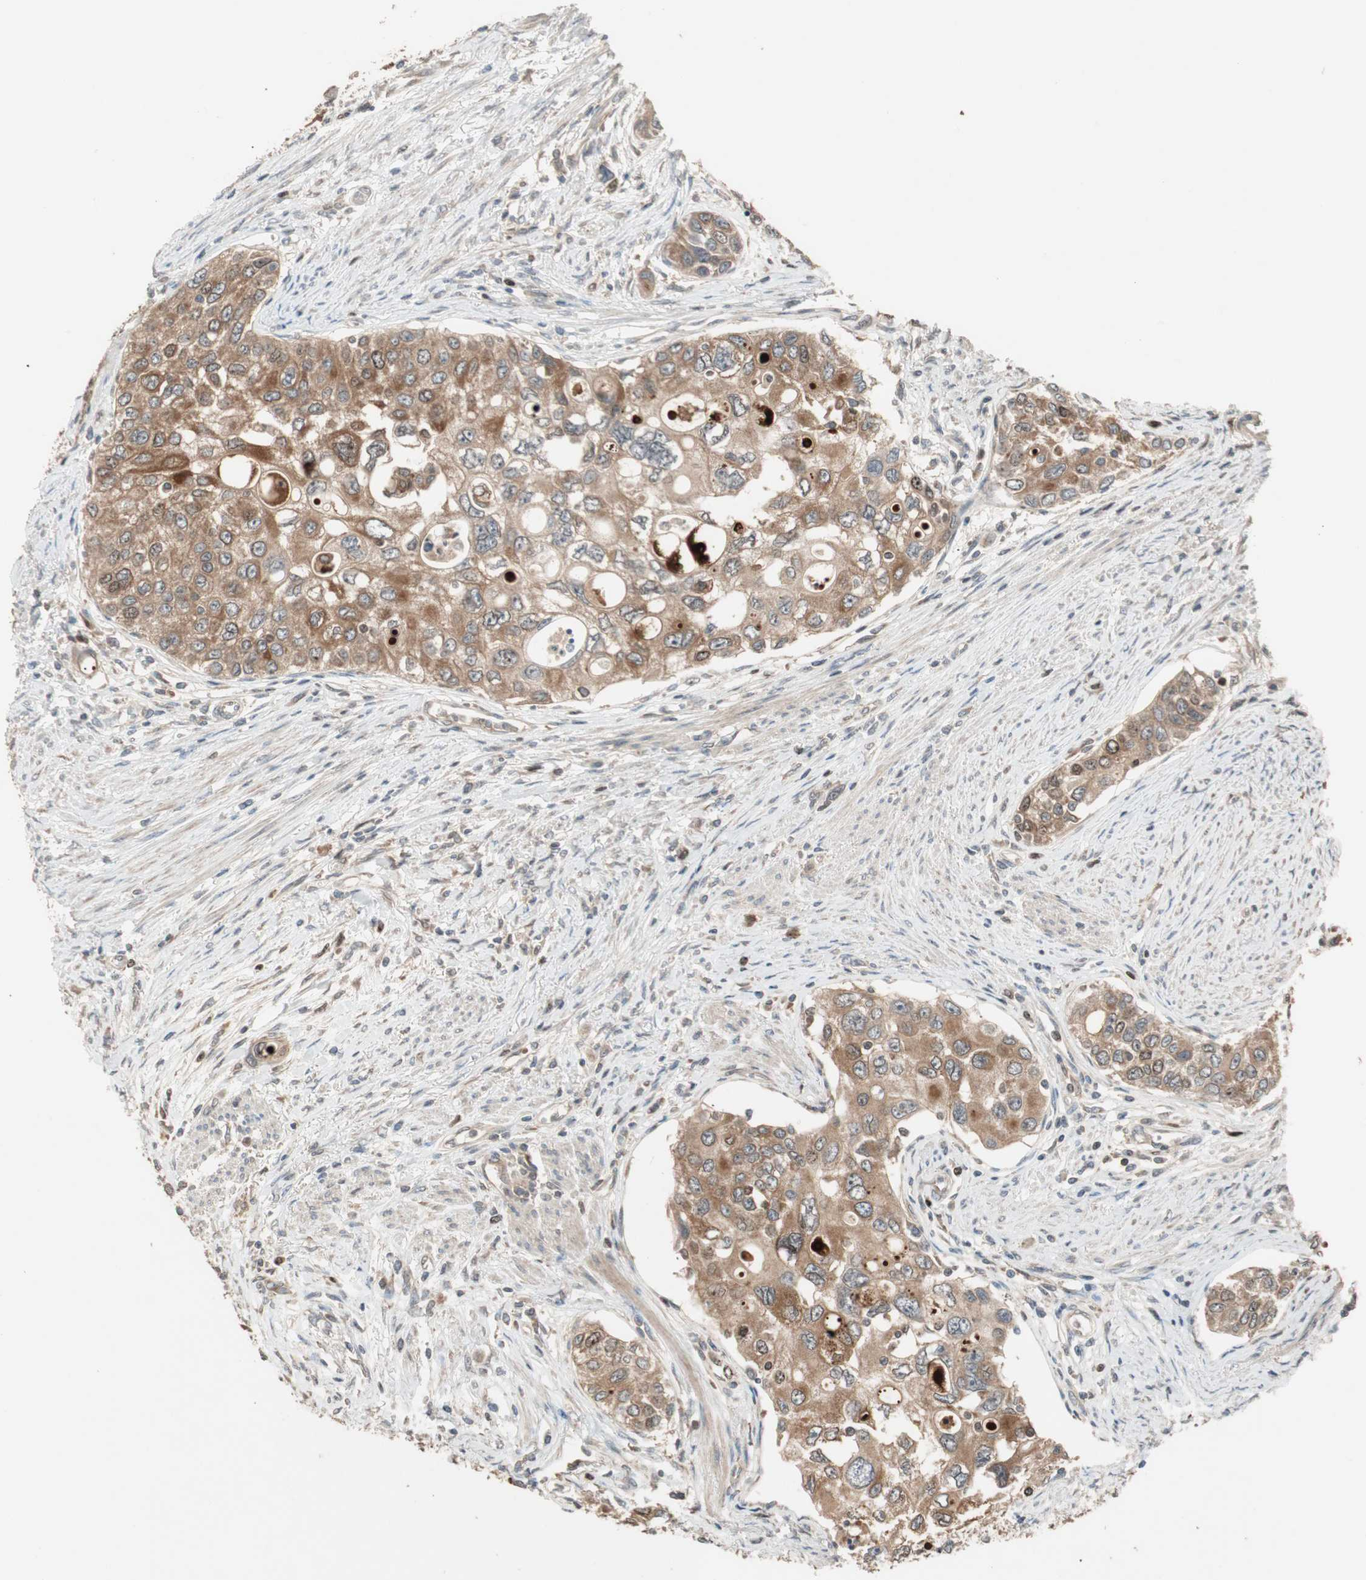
{"staining": {"intensity": "moderate", "quantity": ">75%", "location": "cytoplasmic/membranous"}, "tissue": "urothelial cancer", "cell_type": "Tumor cells", "image_type": "cancer", "snomed": [{"axis": "morphology", "description": "Urothelial carcinoma, High grade"}, {"axis": "topography", "description": "Urinary bladder"}], "caption": "Human urothelial cancer stained for a protein (brown) shows moderate cytoplasmic/membranous positive staining in about >75% of tumor cells.", "gene": "ATP6AP2", "patient": {"sex": "female", "age": 56}}